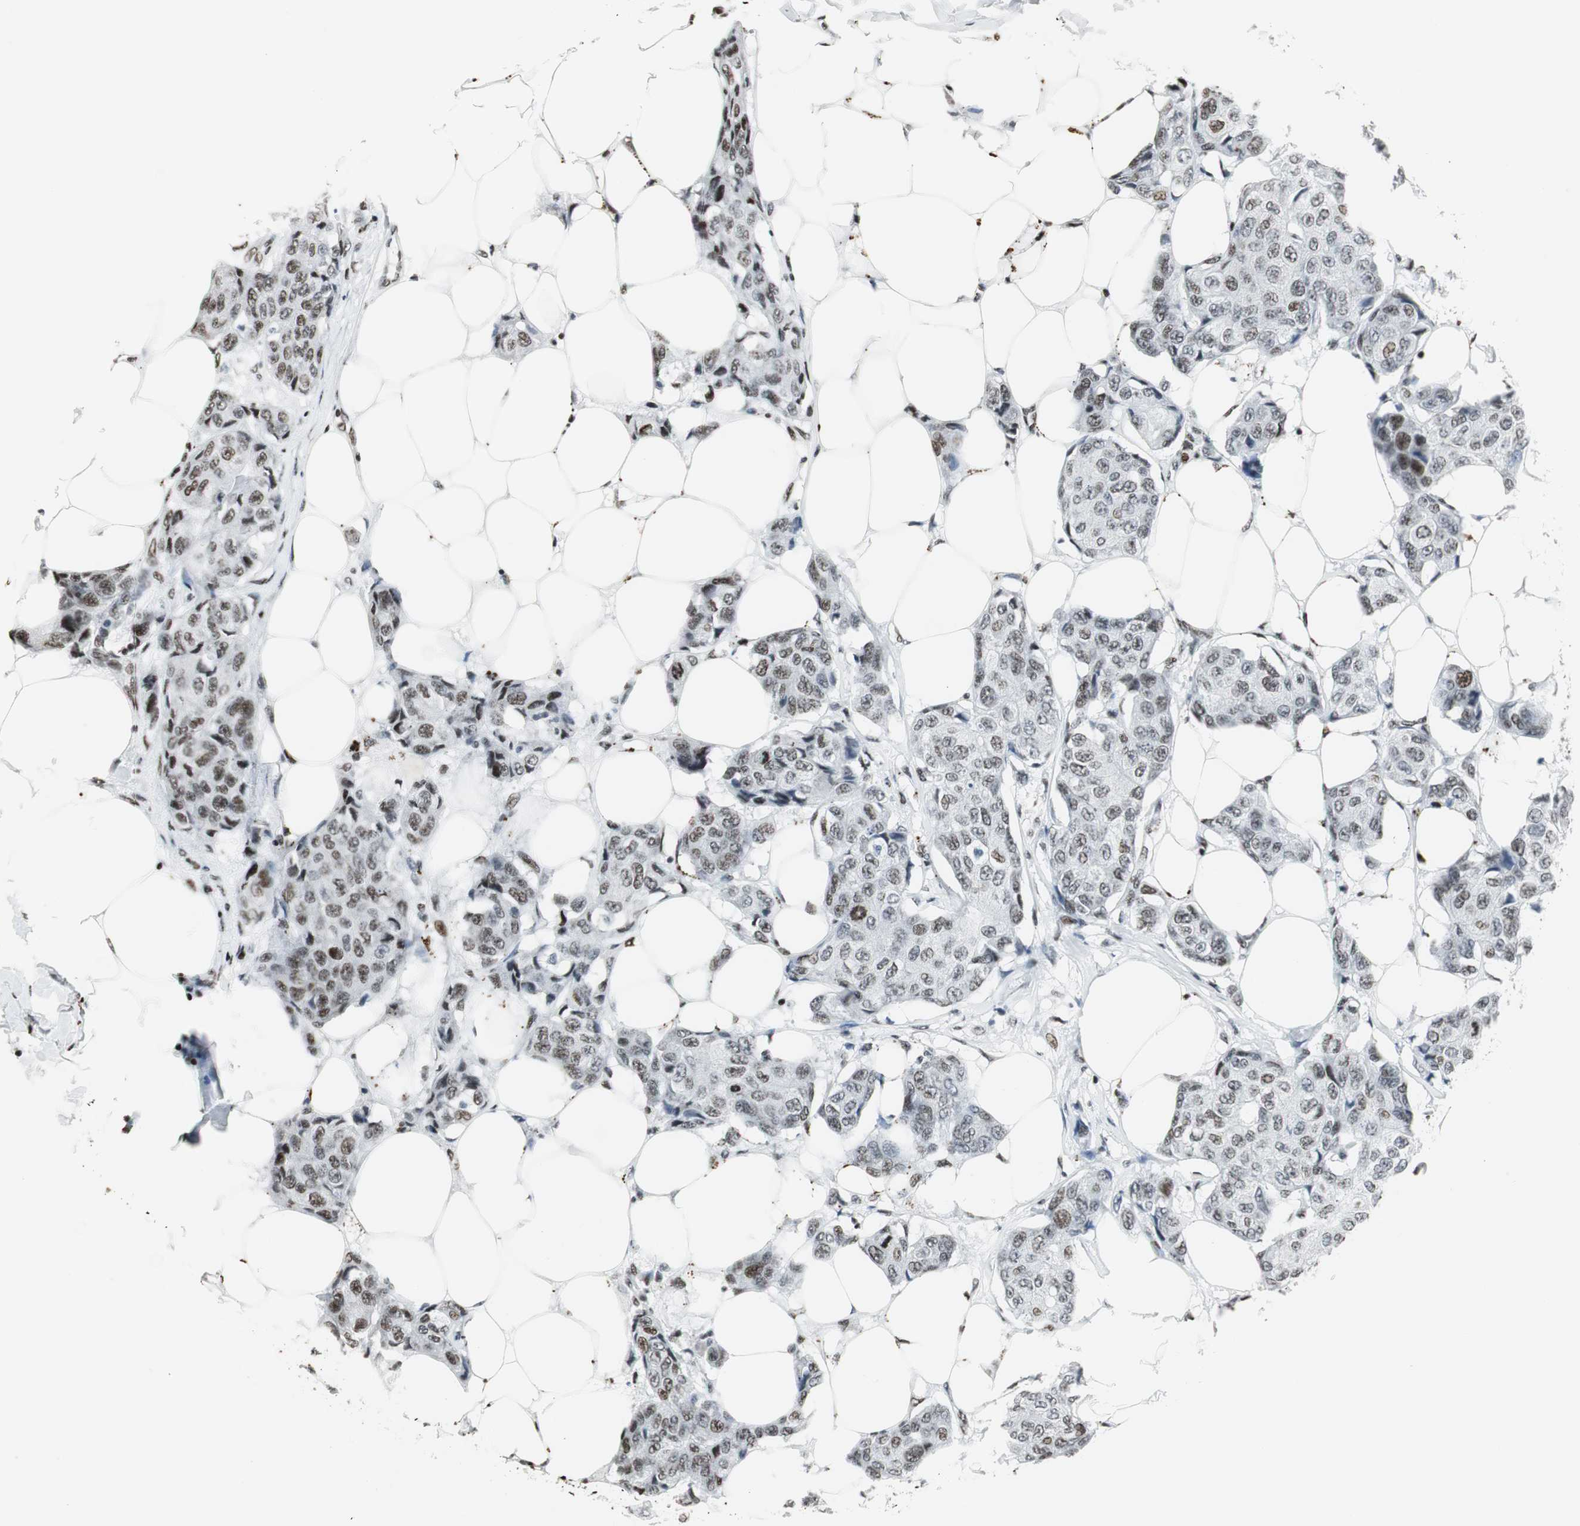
{"staining": {"intensity": "weak", "quantity": ">75%", "location": "nuclear"}, "tissue": "breast cancer", "cell_type": "Tumor cells", "image_type": "cancer", "snomed": [{"axis": "morphology", "description": "Duct carcinoma"}, {"axis": "topography", "description": "Breast"}], "caption": "High-magnification brightfield microscopy of breast cancer stained with DAB (brown) and counterstained with hematoxylin (blue). tumor cells exhibit weak nuclear expression is present in approximately>75% of cells.", "gene": "RBBP4", "patient": {"sex": "female", "age": 80}}